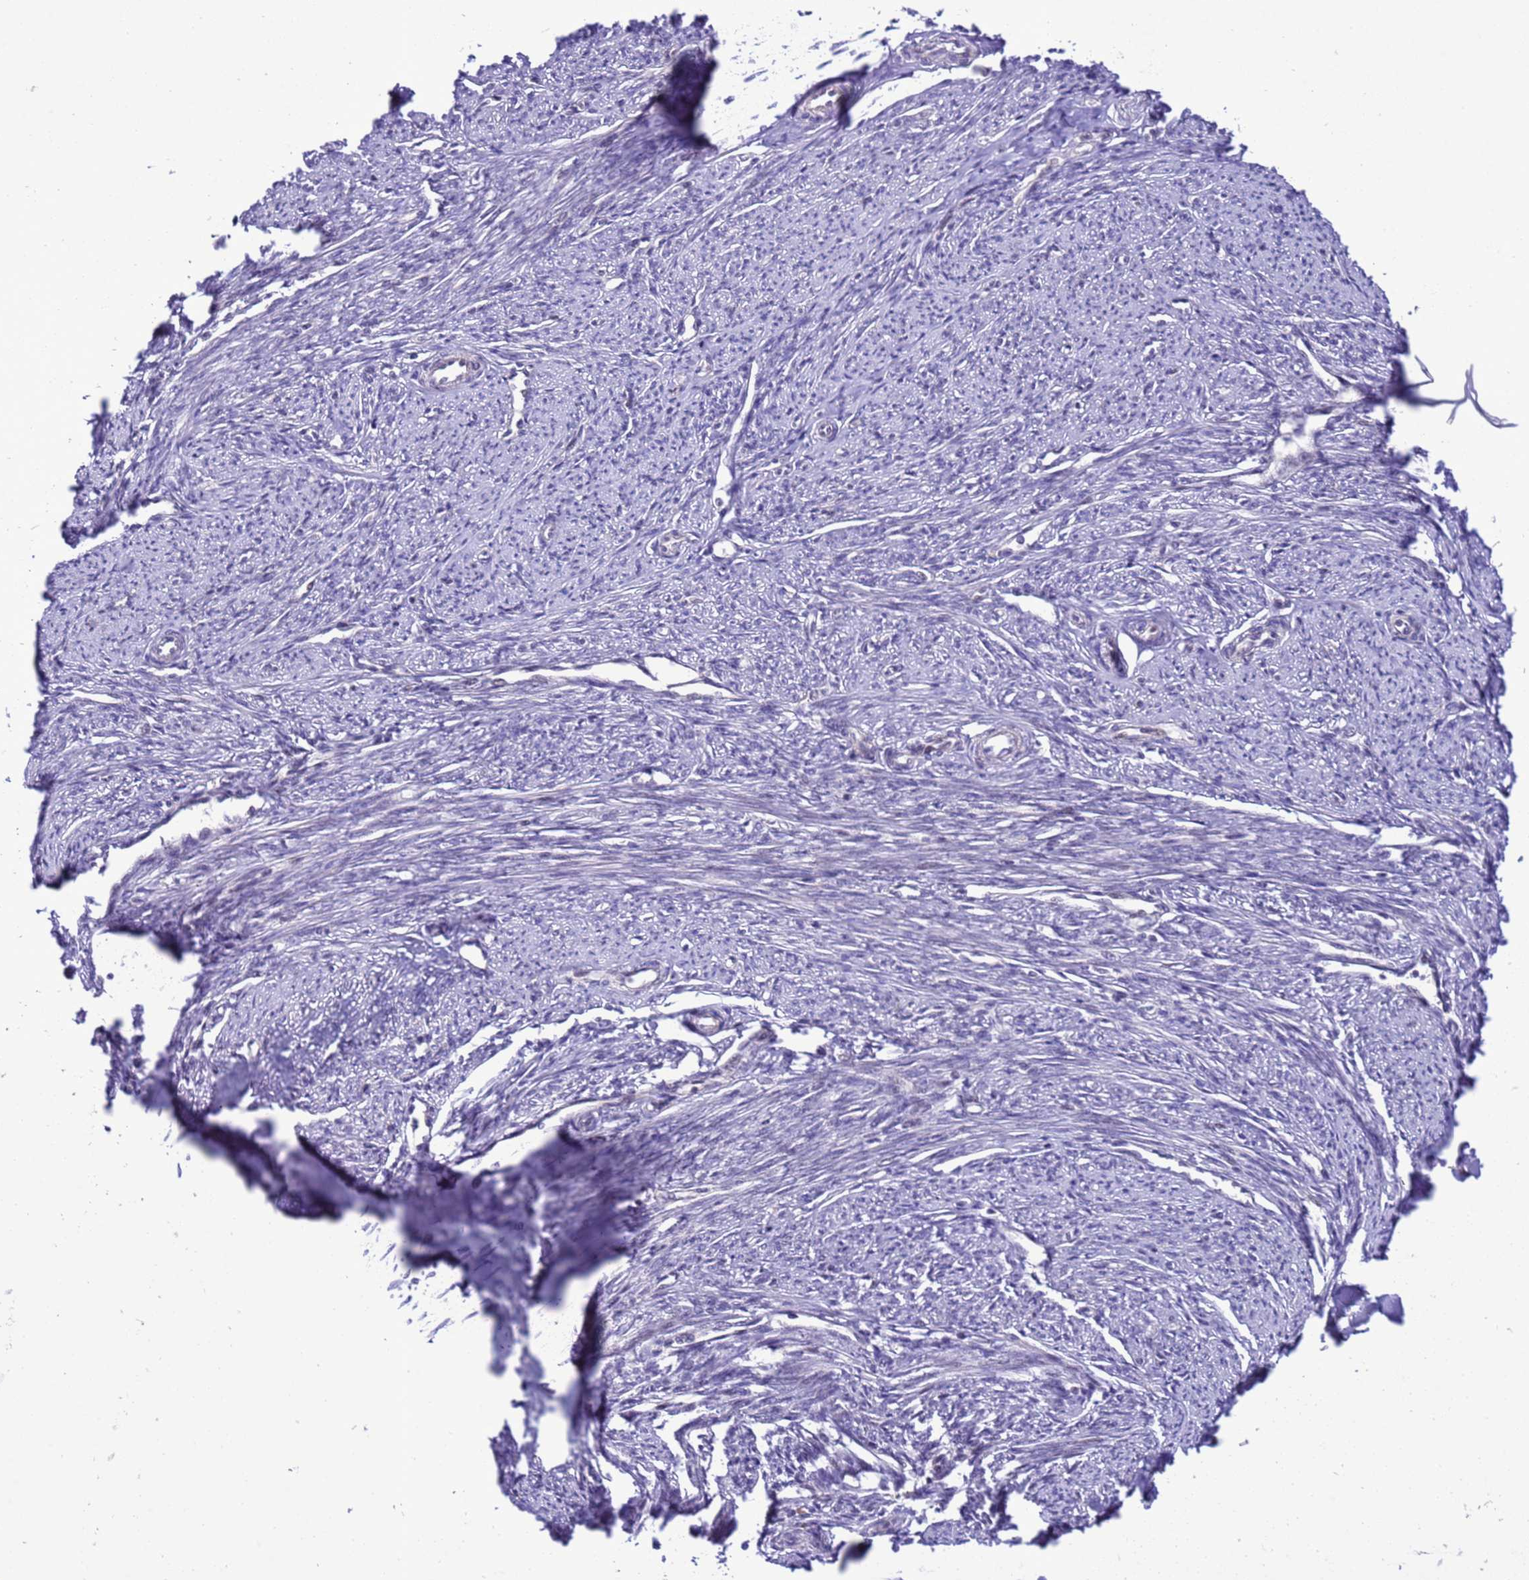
{"staining": {"intensity": "negative", "quantity": "none", "location": "none"}, "tissue": "smooth muscle", "cell_type": "Smooth muscle cells", "image_type": "normal", "snomed": [{"axis": "morphology", "description": "Normal tissue, NOS"}, {"axis": "topography", "description": "Smooth muscle"}, {"axis": "topography", "description": "Uterus"}], "caption": "Immunohistochemistry of benign human smooth muscle demonstrates no staining in smooth muscle cells.", "gene": "RASD1", "patient": {"sex": "female", "age": 59}}